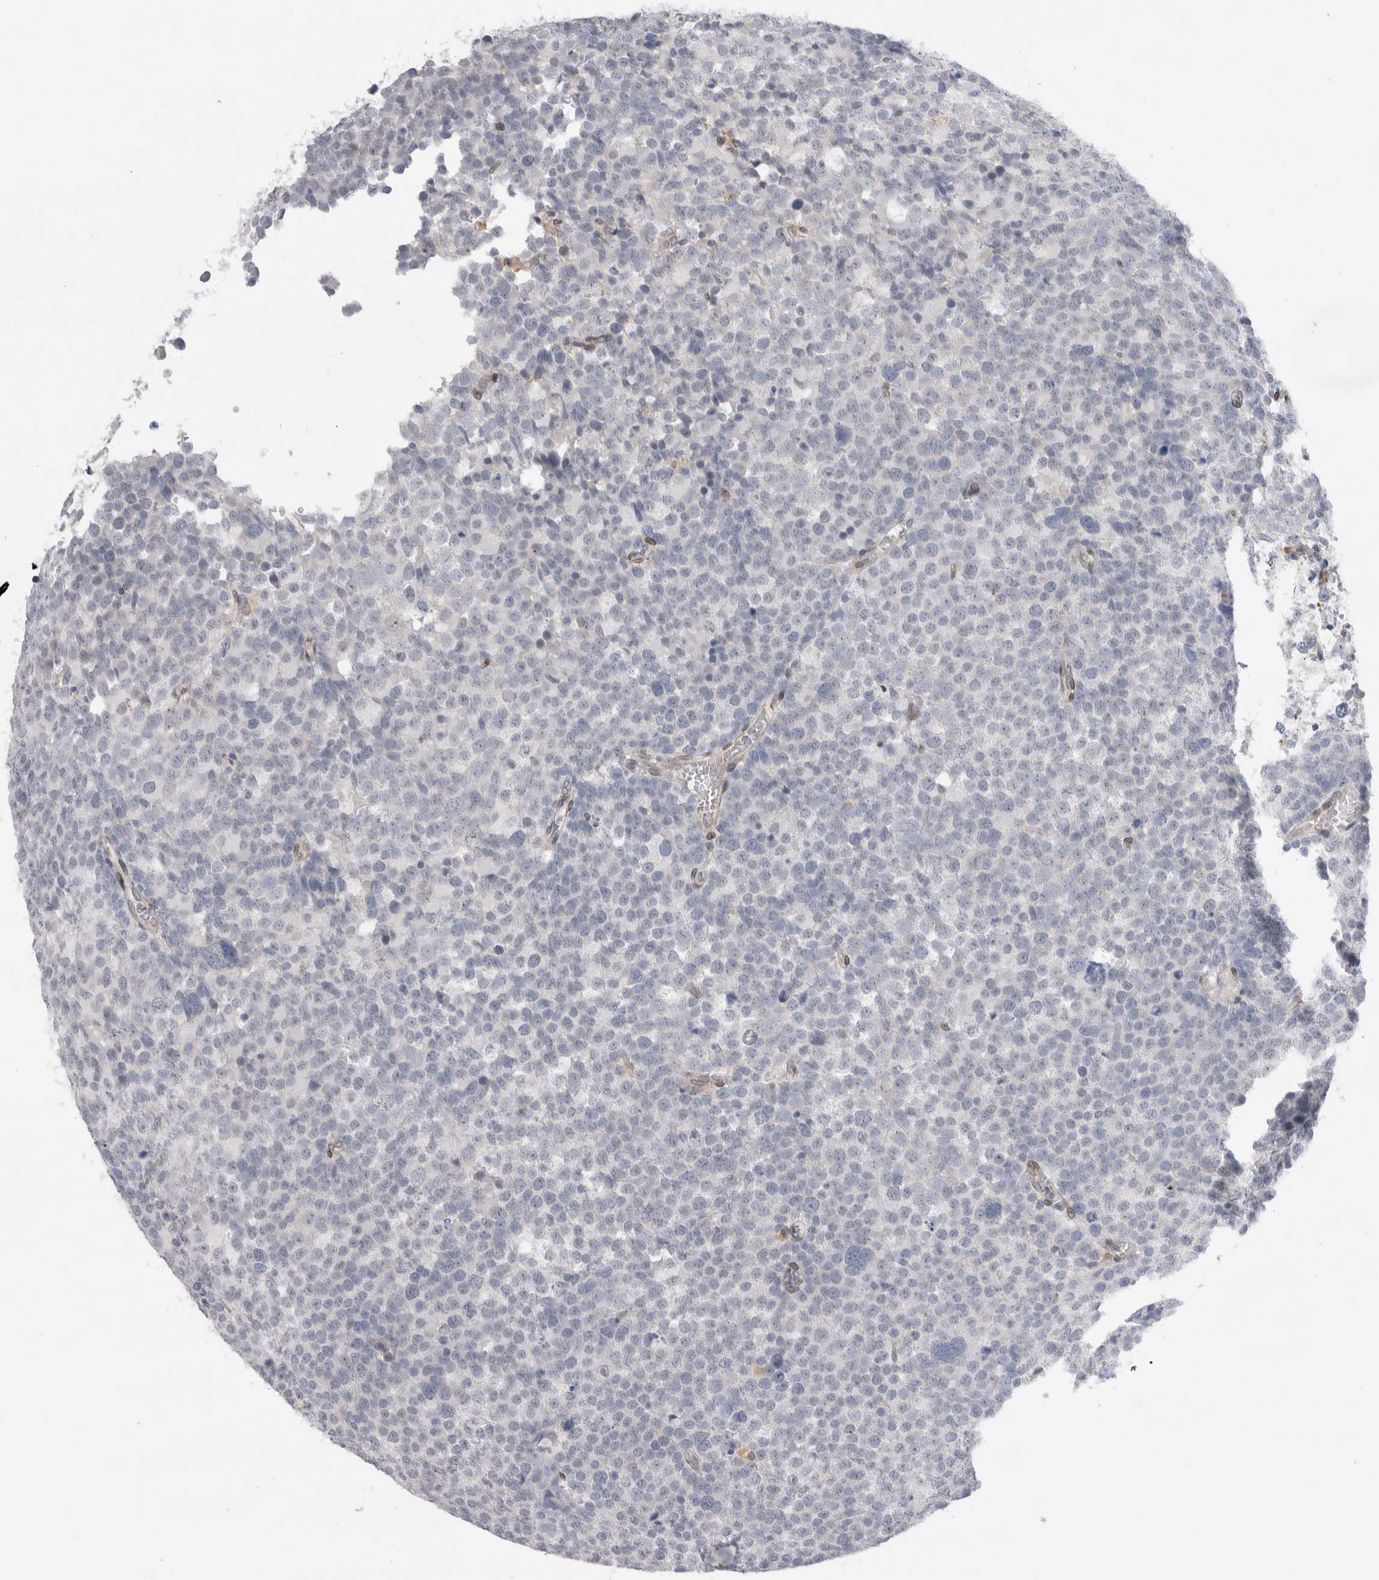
{"staining": {"intensity": "negative", "quantity": "none", "location": "none"}, "tissue": "testis cancer", "cell_type": "Tumor cells", "image_type": "cancer", "snomed": [{"axis": "morphology", "description": "Seminoma, NOS"}, {"axis": "topography", "description": "Testis"}], "caption": "Seminoma (testis) was stained to show a protein in brown. There is no significant expression in tumor cells. (Immunohistochemistry, brightfield microscopy, high magnification).", "gene": "VCPIP1", "patient": {"sex": "male", "age": 71}}